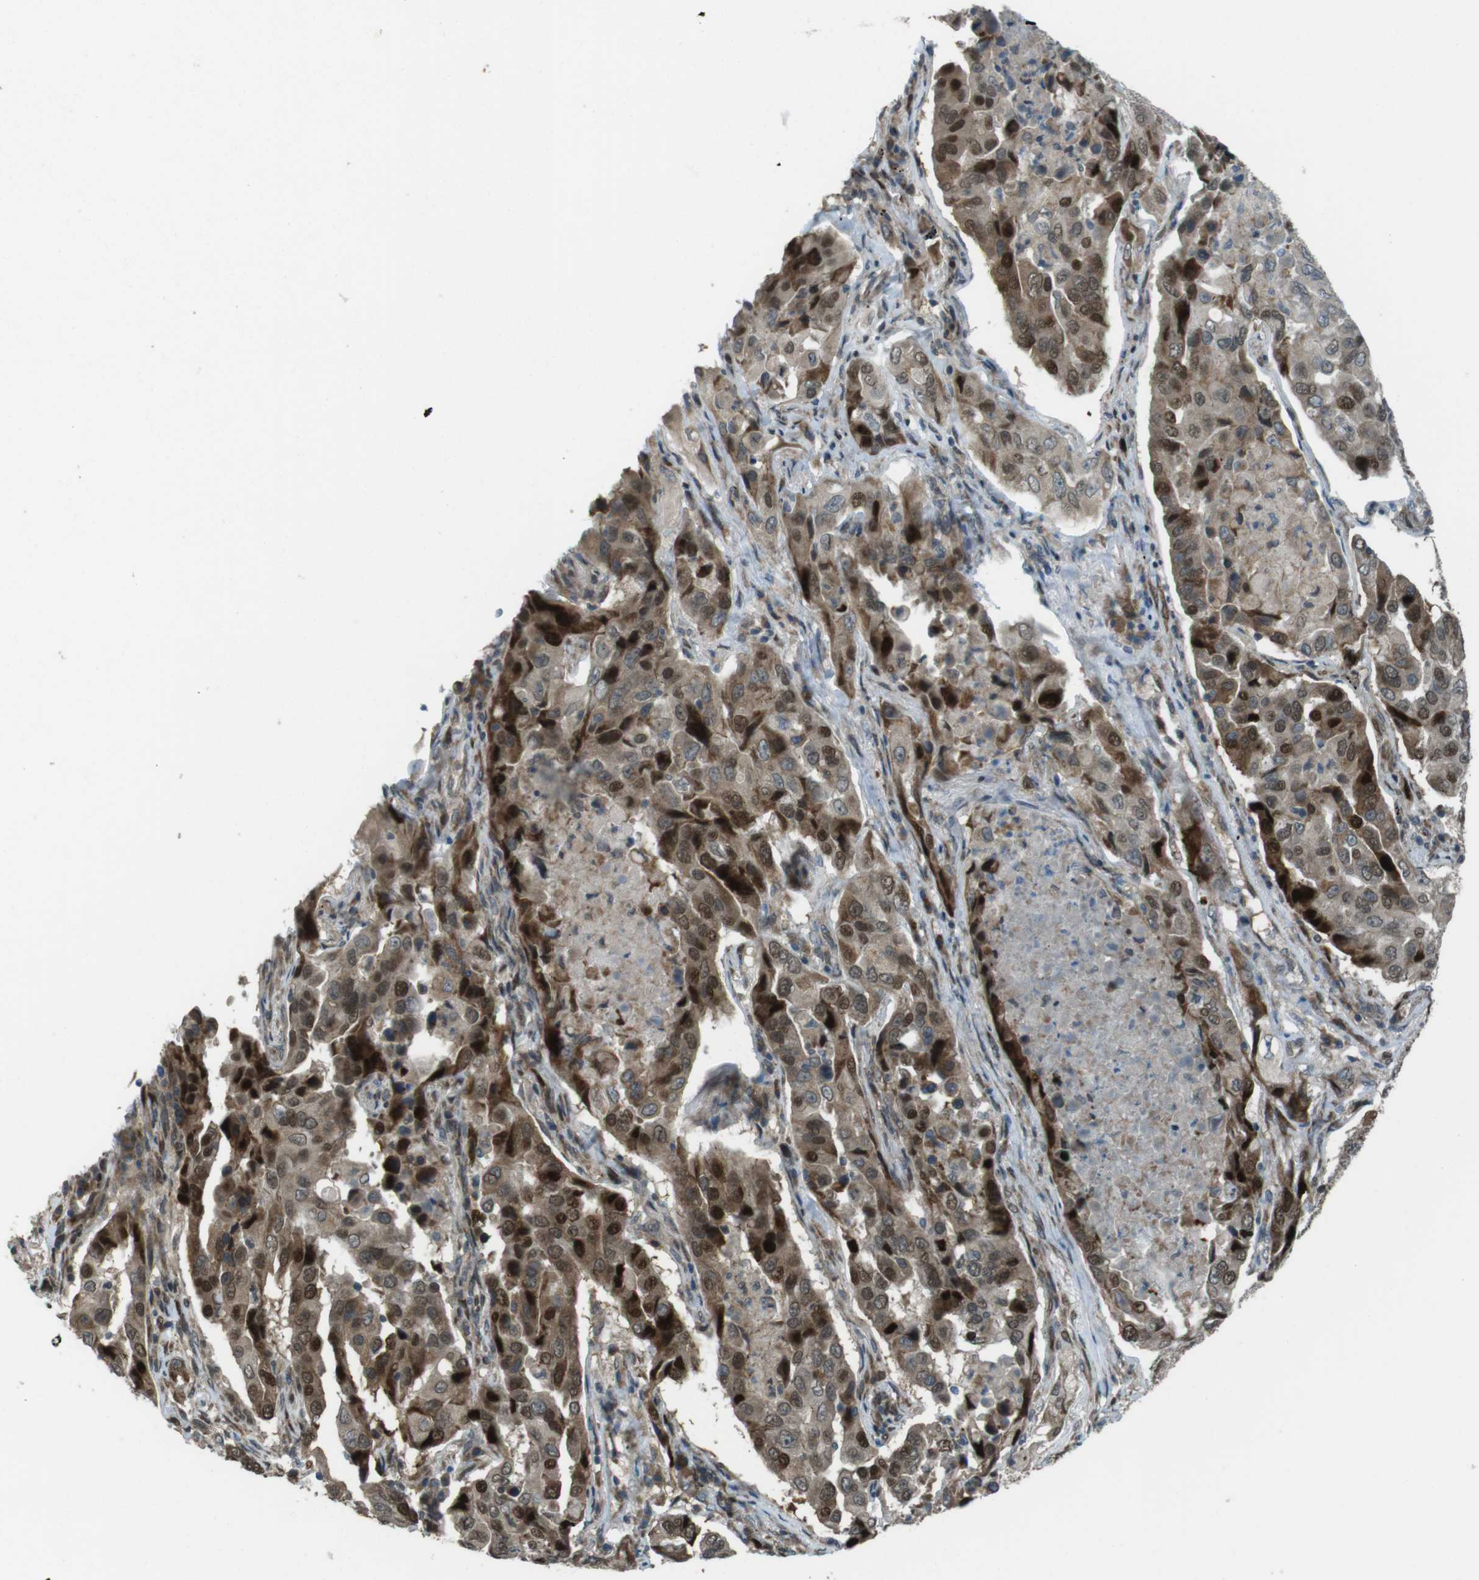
{"staining": {"intensity": "strong", "quantity": "25%-75%", "location": "cytoplasmic/membranous,nuclear"}, "tissue": "lung cancer", "cell_type": "Tumor cells", "image_type": "cancer", "snomed": [{"axis": "morphology", "description": "Adenocarcinoma, NOS"}, {"axis": "topography", "description": "Lung"}], "caption": "Lung cancer tissue displays strong cytoplasmic/membranous and nuclear expression in approximately 25%-75% of tumor cells, visualized by immunohistochemistry.", "gene": "ZNF330", "patient": {"sex": "female", "age": 65}}